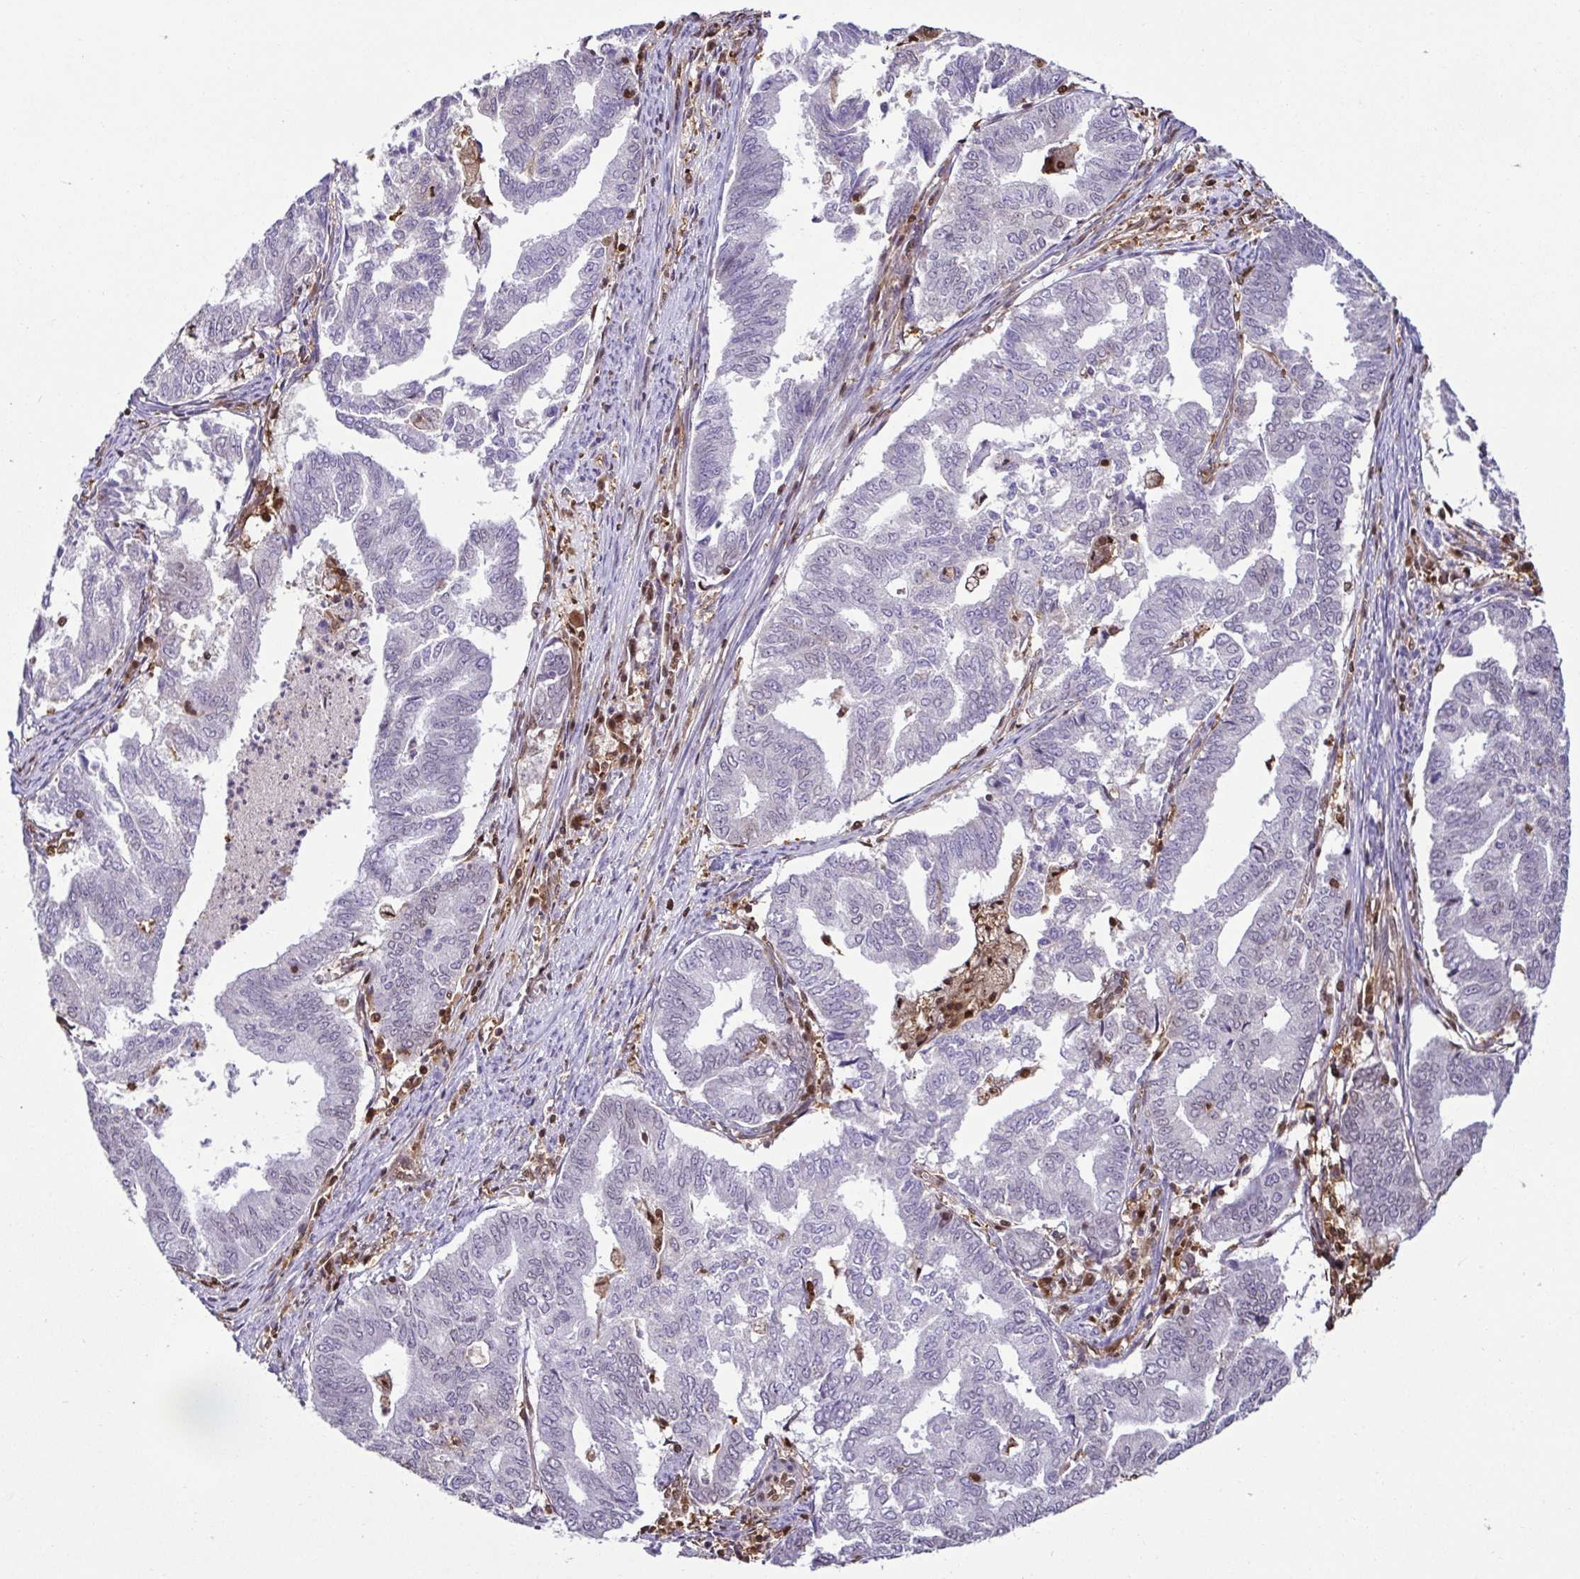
{"staining": {"intensity": "negative", "quantity": "none", "location": "none"}, "tissue": "endometrial cancer", "cell_type": "Tumor cells", "image_type": "cancer", "snomed": [{"axis": "morphology", "description": "Adenocarcinoma, NOS"}, {"axis": "topography", "description": "Endometrium"}], "caption": "Immunohistochemistry (IHC) of adenocarcinoma (endometrial) demonstrates no expression in tumor cells.", "gene": "PSMB9", "patient": {"sex": "female", "age": 79}}